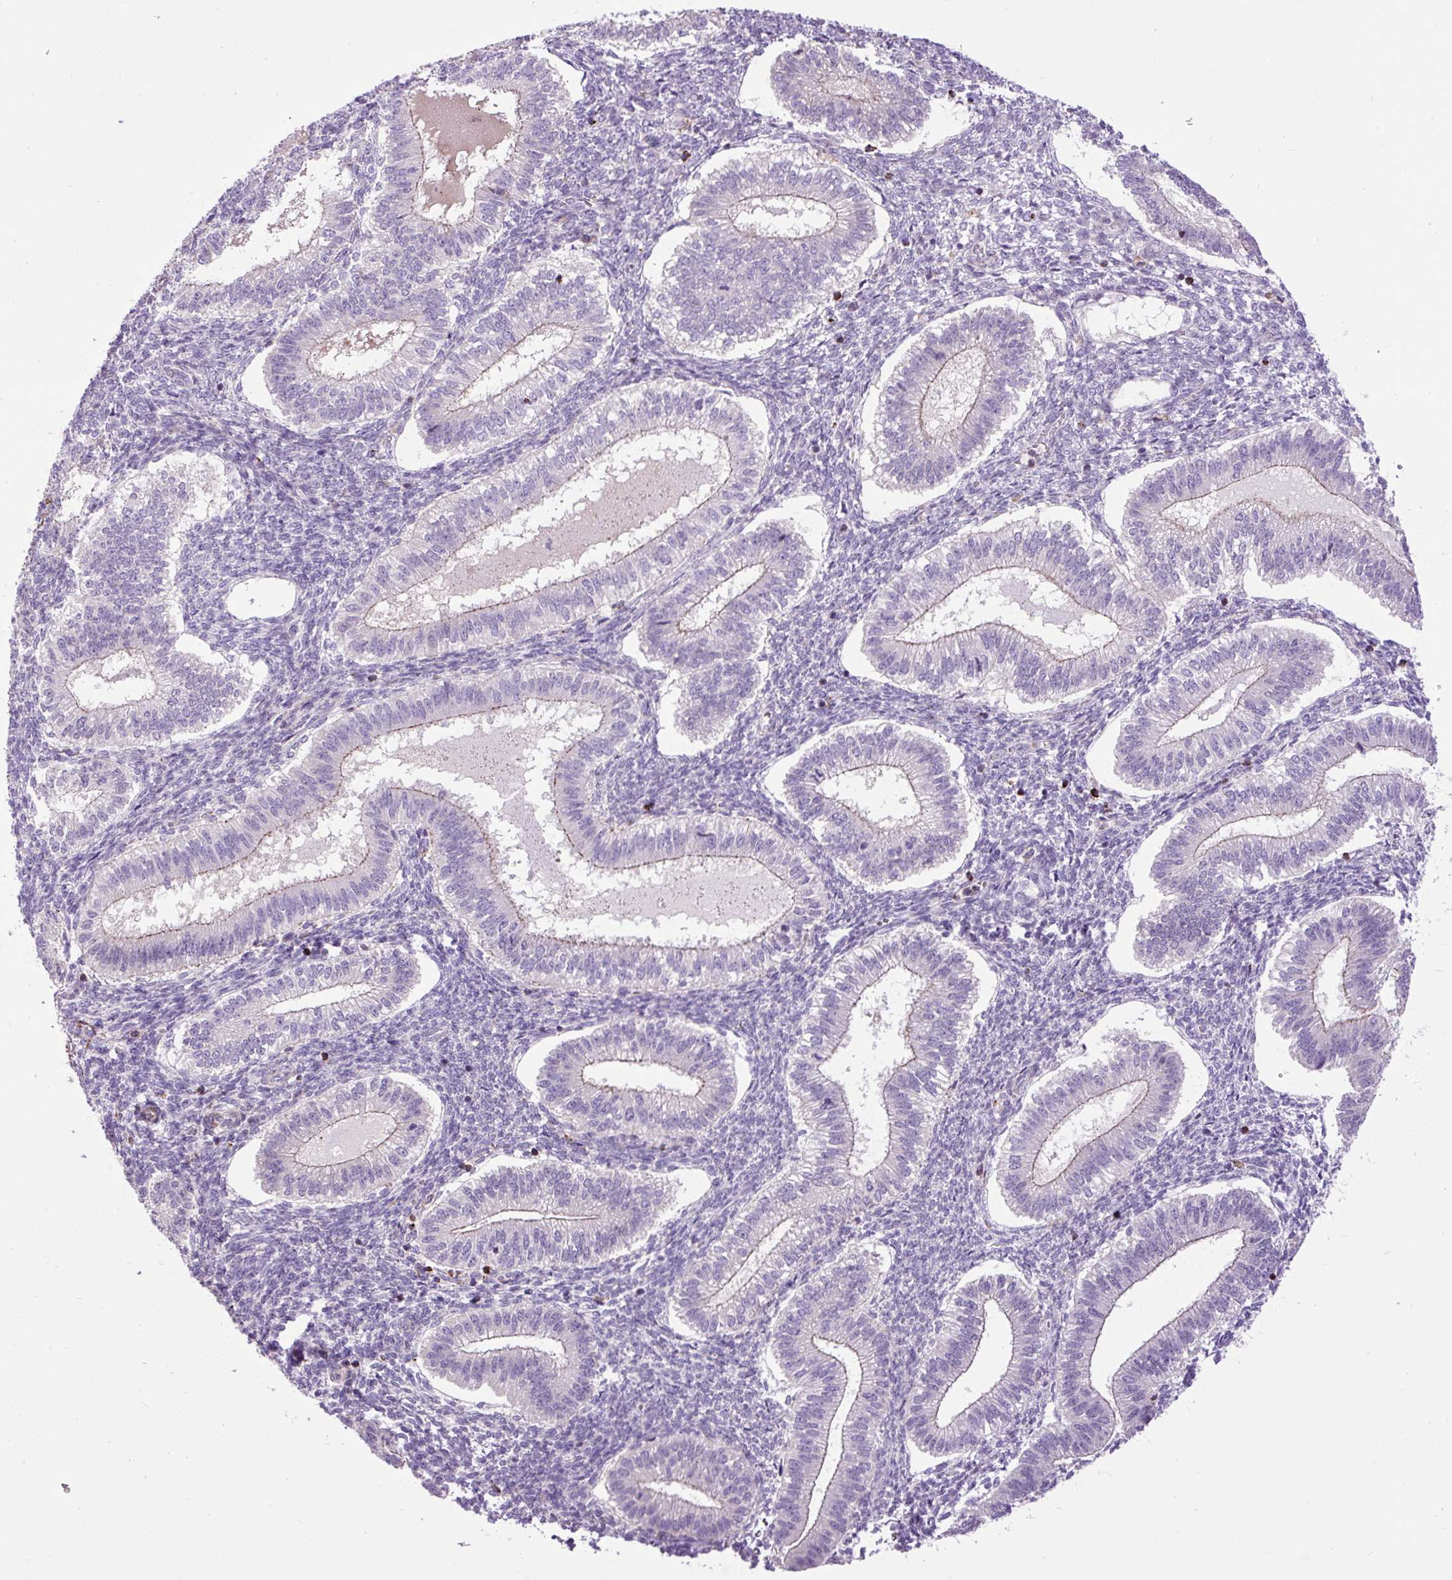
{"staining": {"intensity": "negative", "quantity": "none", "location": "none"}, "tissue": "endometrium", "cell_type": "Cells in endometrial stroma", "image_type": "normal", "snomed": [{"axis": "morphology", "description": "Normal tissue, NOS"}, {"axis": "topography", "description": "Endometrium"}], "caption": "This is an IHC photomicrograph of benign endometrium. There is no staining in cells in endometrial stroma.", "gene": "ZNF197", "patient": {"sex": "female", "age": 25}}